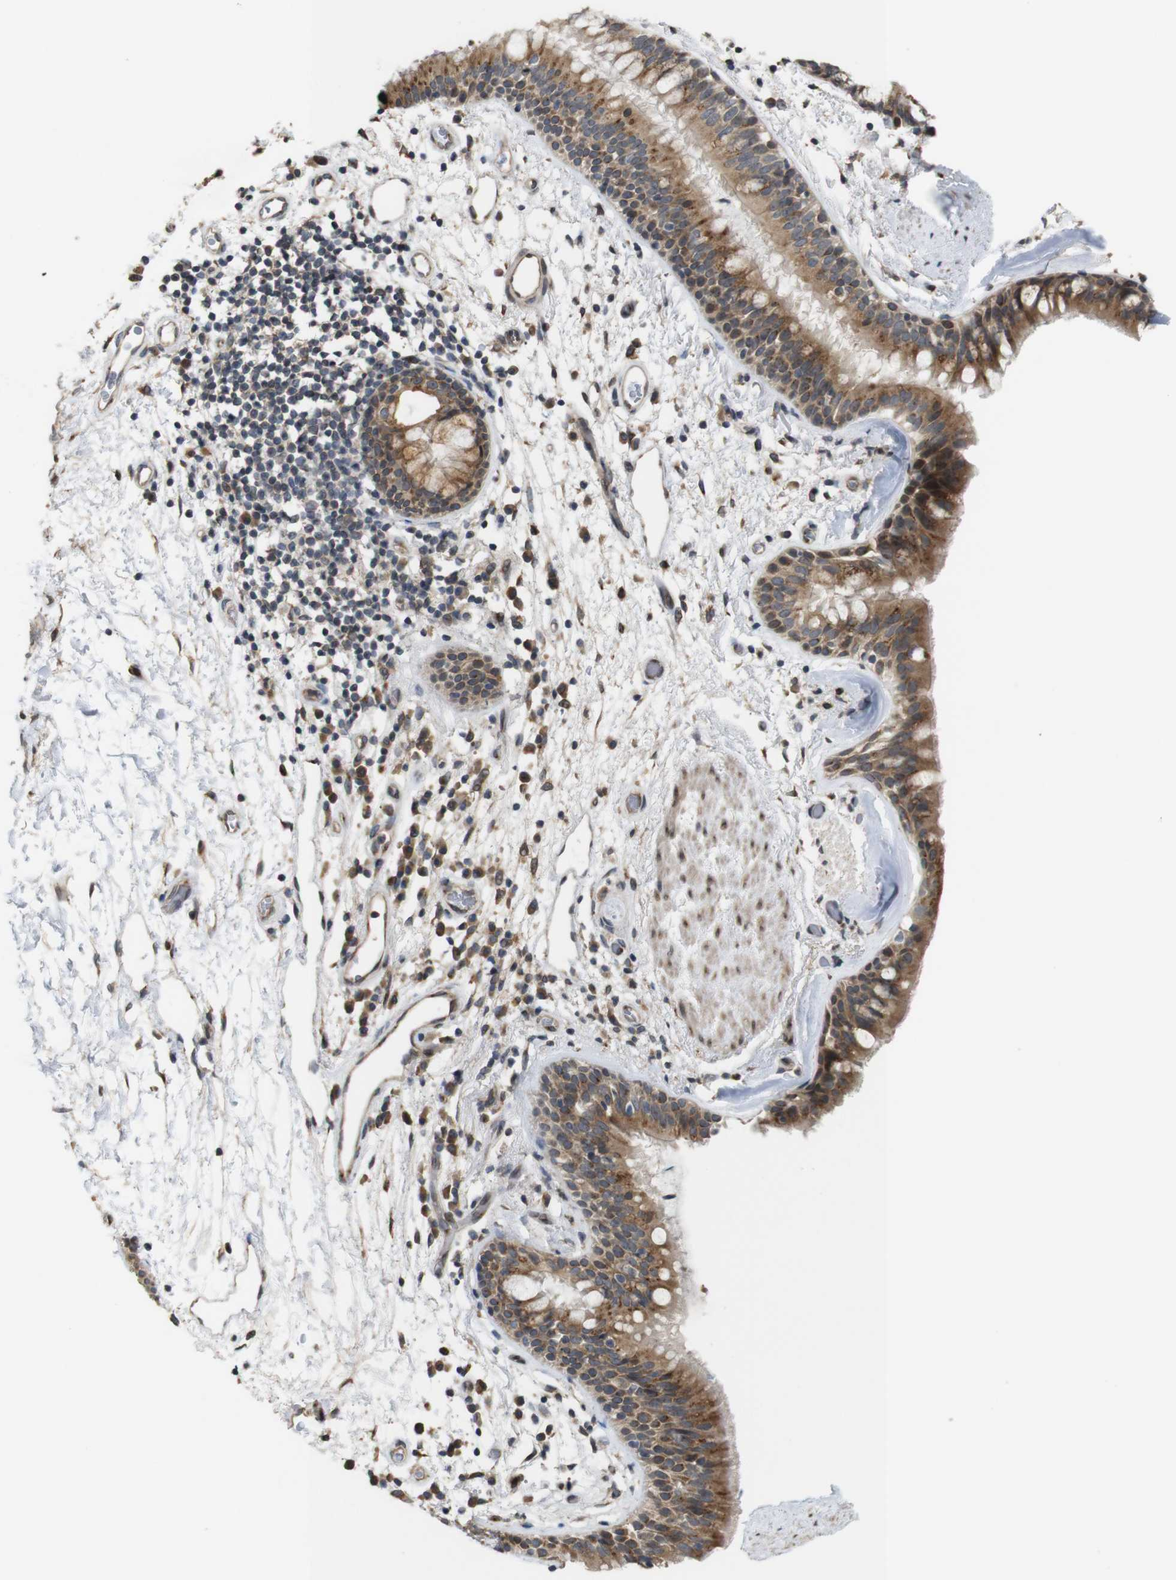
{"staining": {"intensity": "moderate", "quantity": ">75%", "location": "cytoplasmic/membranous"}, "tissue": "bronchus", "cell_type": "Respiratory epithelial cells", "image_type": "normal", "snomed": [{"axis": "morphology", "description": "Normal tissue, NOS"}, {"axis": "morphology", "description": "Adenocarcinoma, NOS"}, {"axis": "topography", "description": "Bronchus"}, {"axis": "topography", "description": "Lung"}], "caption": "Approximately >75% of respiratory epithelial cells in unremarkable bronchus display moderate cytoplasmic/membranous protein expression as visualized by brown immunohistochemical staining.", "gene": "EFCAB14", "patient": {"sex": "female", "age": 54}}